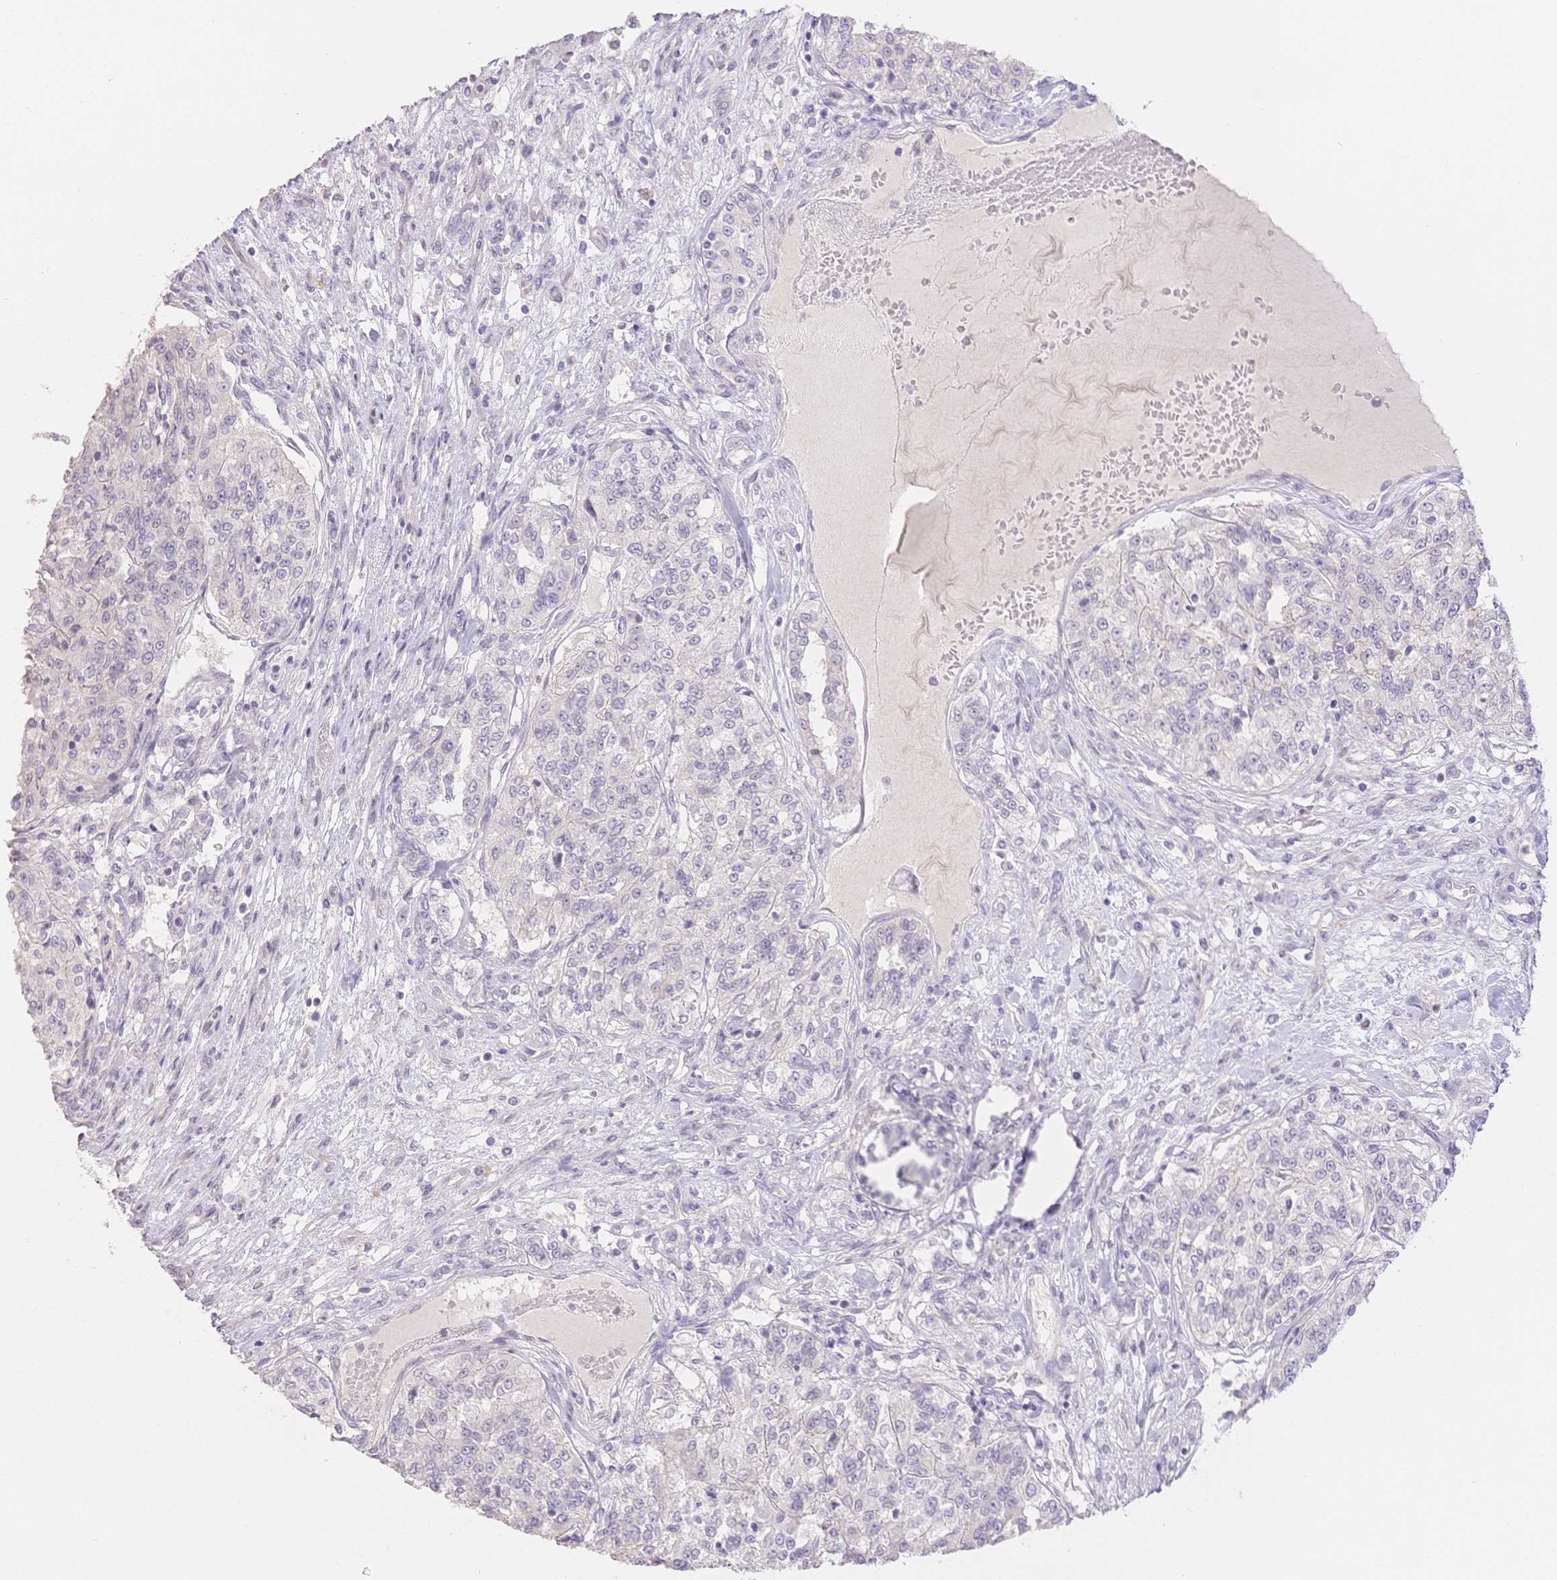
{"staining": {"intensity": "negative", "quantity": "none", "location": "none"}, "tissue": "renal cancer", "cell_type": "Tumor cells", "image_type": "cancer", "snomed": [{"axis": "morphology", "description": "Adenocarcinoma, NOS"}, {"axis": "topography", "description": "Kidney"}], "caption": "There is no significant positivity in tumor cells of renal cancer (adenocarcinoma).", "gene": "SUV39H2", "patient": {"sex": "female", "age": 63}}